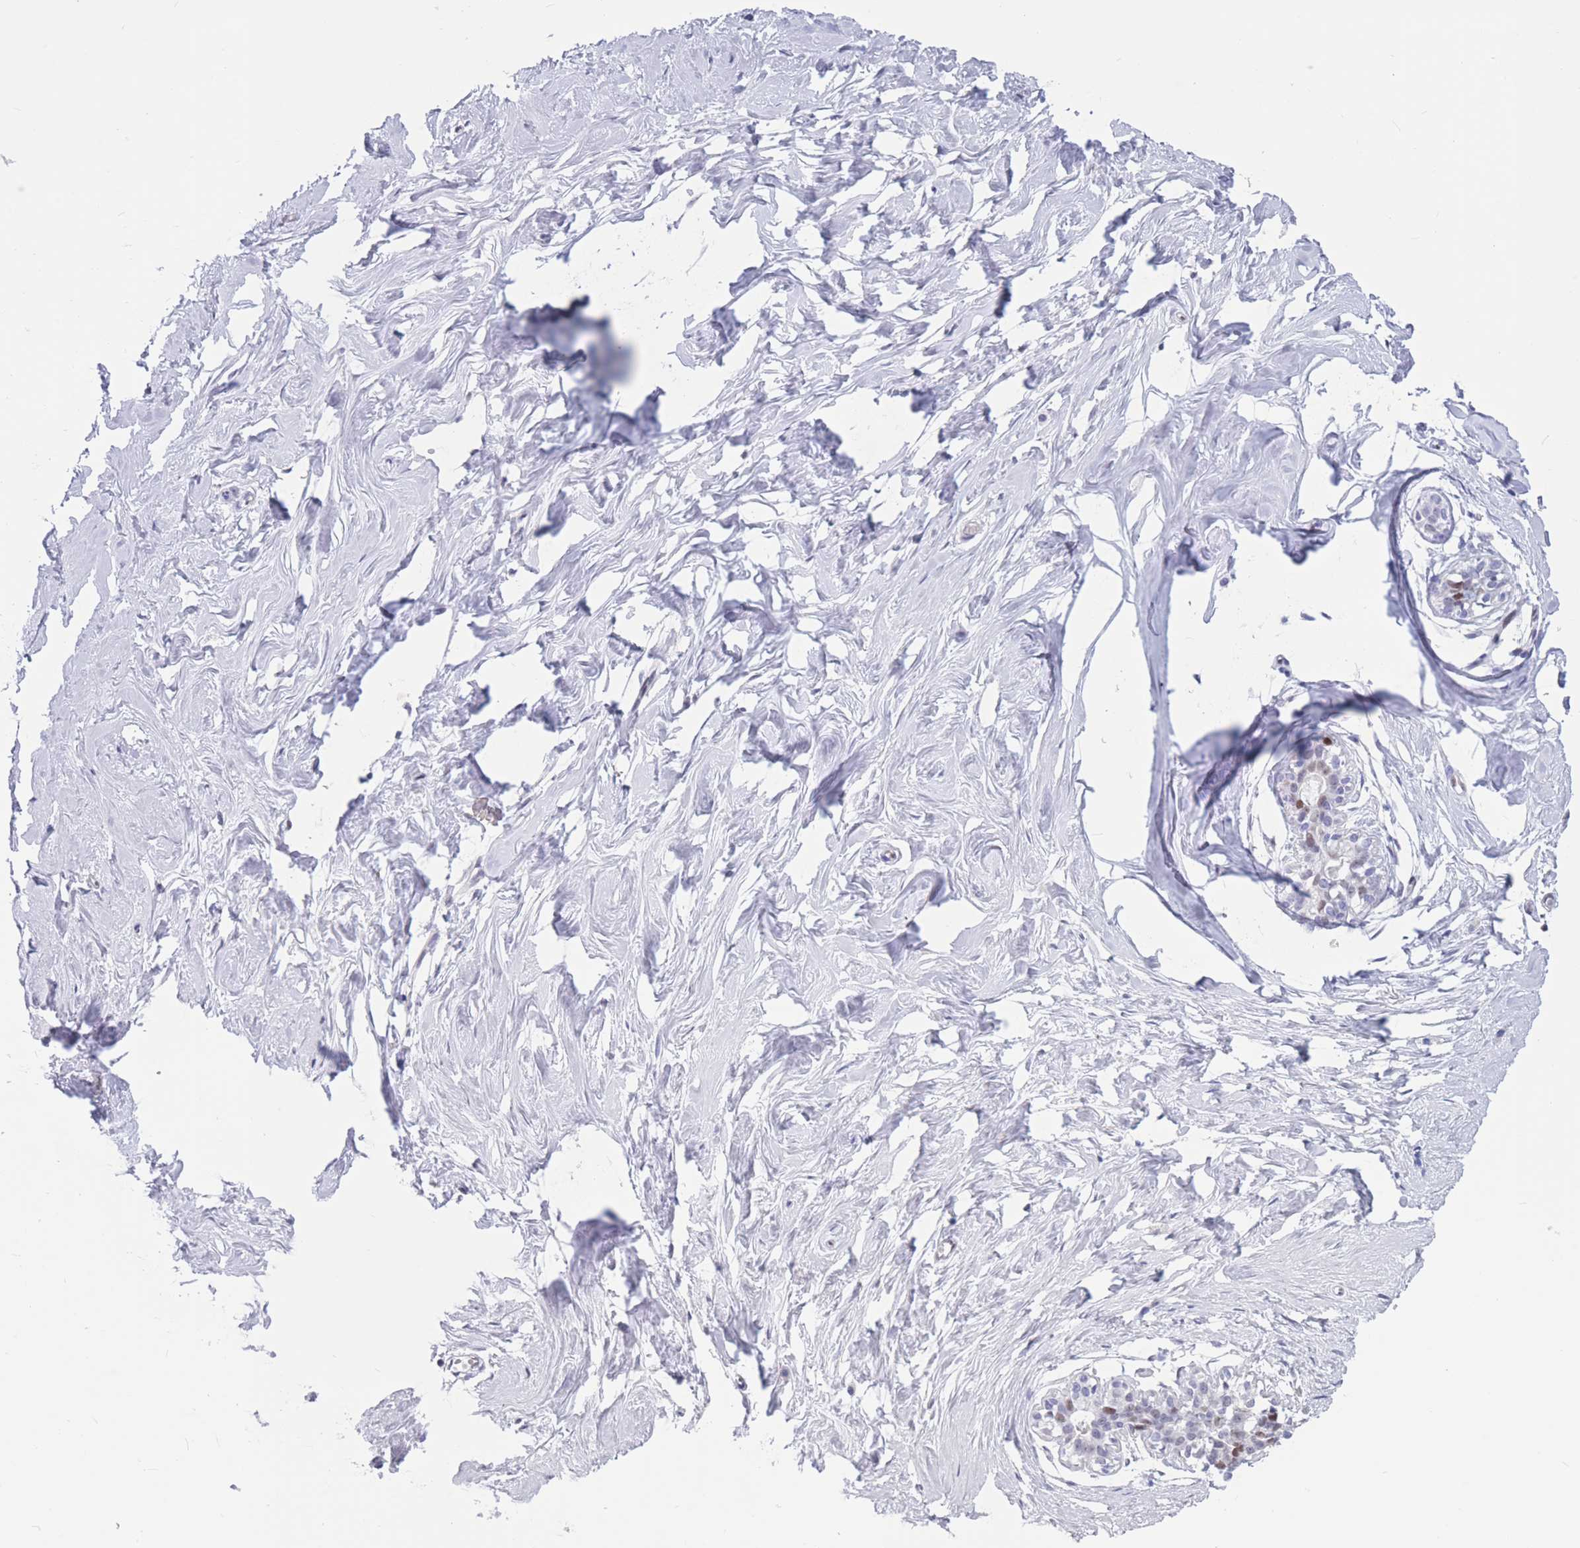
{"staining": {"intensity": "negative", "quantity": "none", "location": "none"}, "tissue": "breast", "cell_type": "Adipocytes", "image_type": "normal", "snomed": [{"axis": "morphology", "description": "Normal tissue, NOS"}, {"axis": "morphology", "description": "Adenoma, NOS"}, {"axis": "topography", "description": "Breast"}], "caption": "A high-resolution photomicrograph shows IHC staining of benign breast, which exhibits no significant positivity in adipocytes.", "gene": "NASP", "patient": {"sex": "female", "age": 23}}